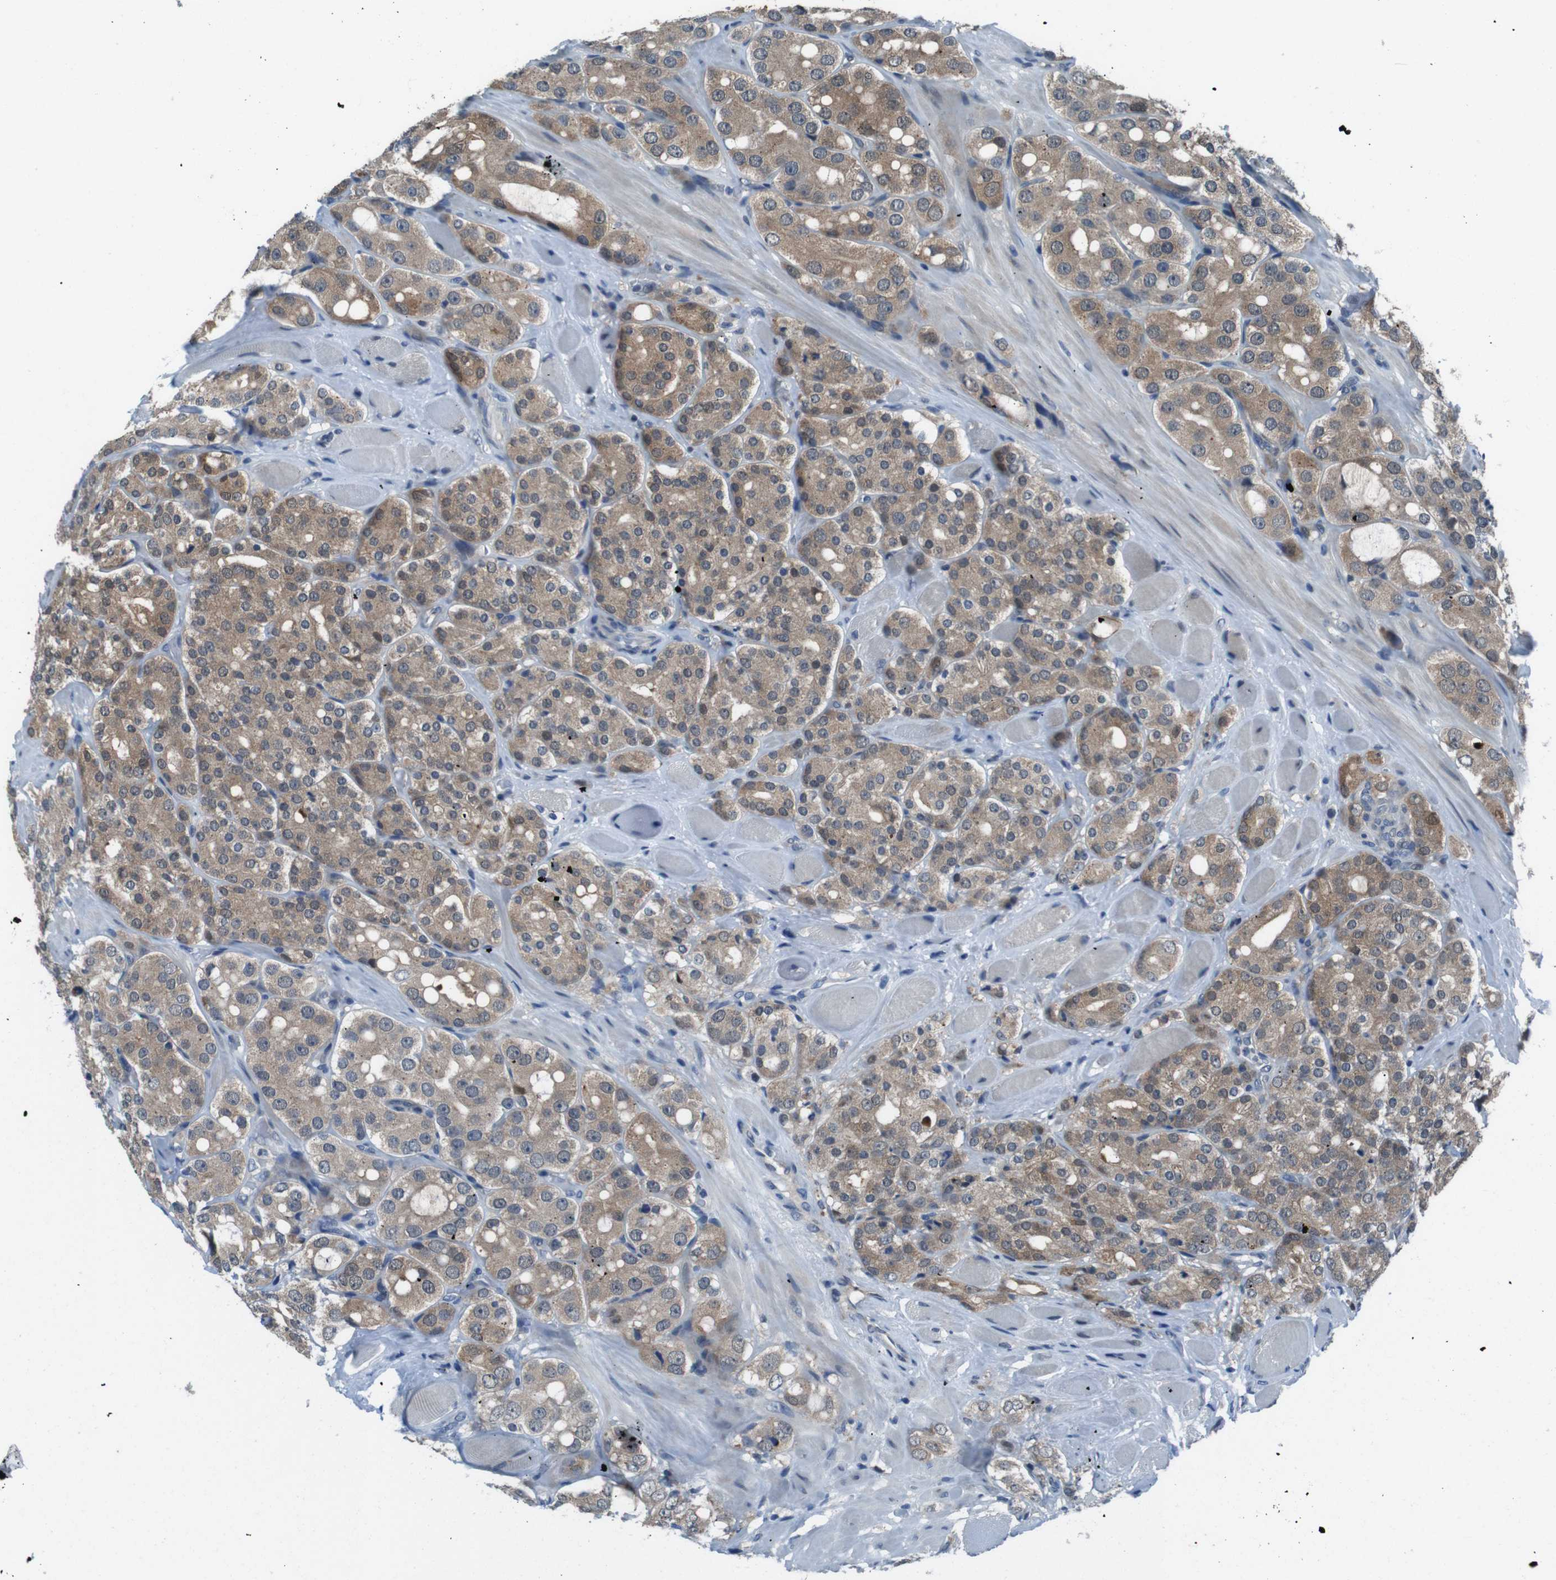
{"staining": {"intensity": "moderate", "quantity": ">75%", "location": "cytoplasmic/membranous"}, "tissue": "prostate cancer", "cell_type": "Tumor cells", "image_type": "cancer", "snomed": [{"axis": "morphology", "description": "Adenocarcinoma, High grade"}, {"axis": "topography", "description": "Prostate"}], "caption": "Tumor cells reveal moderate cytoplasmic/membranous expression in about >75% of cells in prostate cancer (adenocarcinoma (high-grade)).", "gene": "LRP5", "patient": {"sex": "male", "age": 65}}